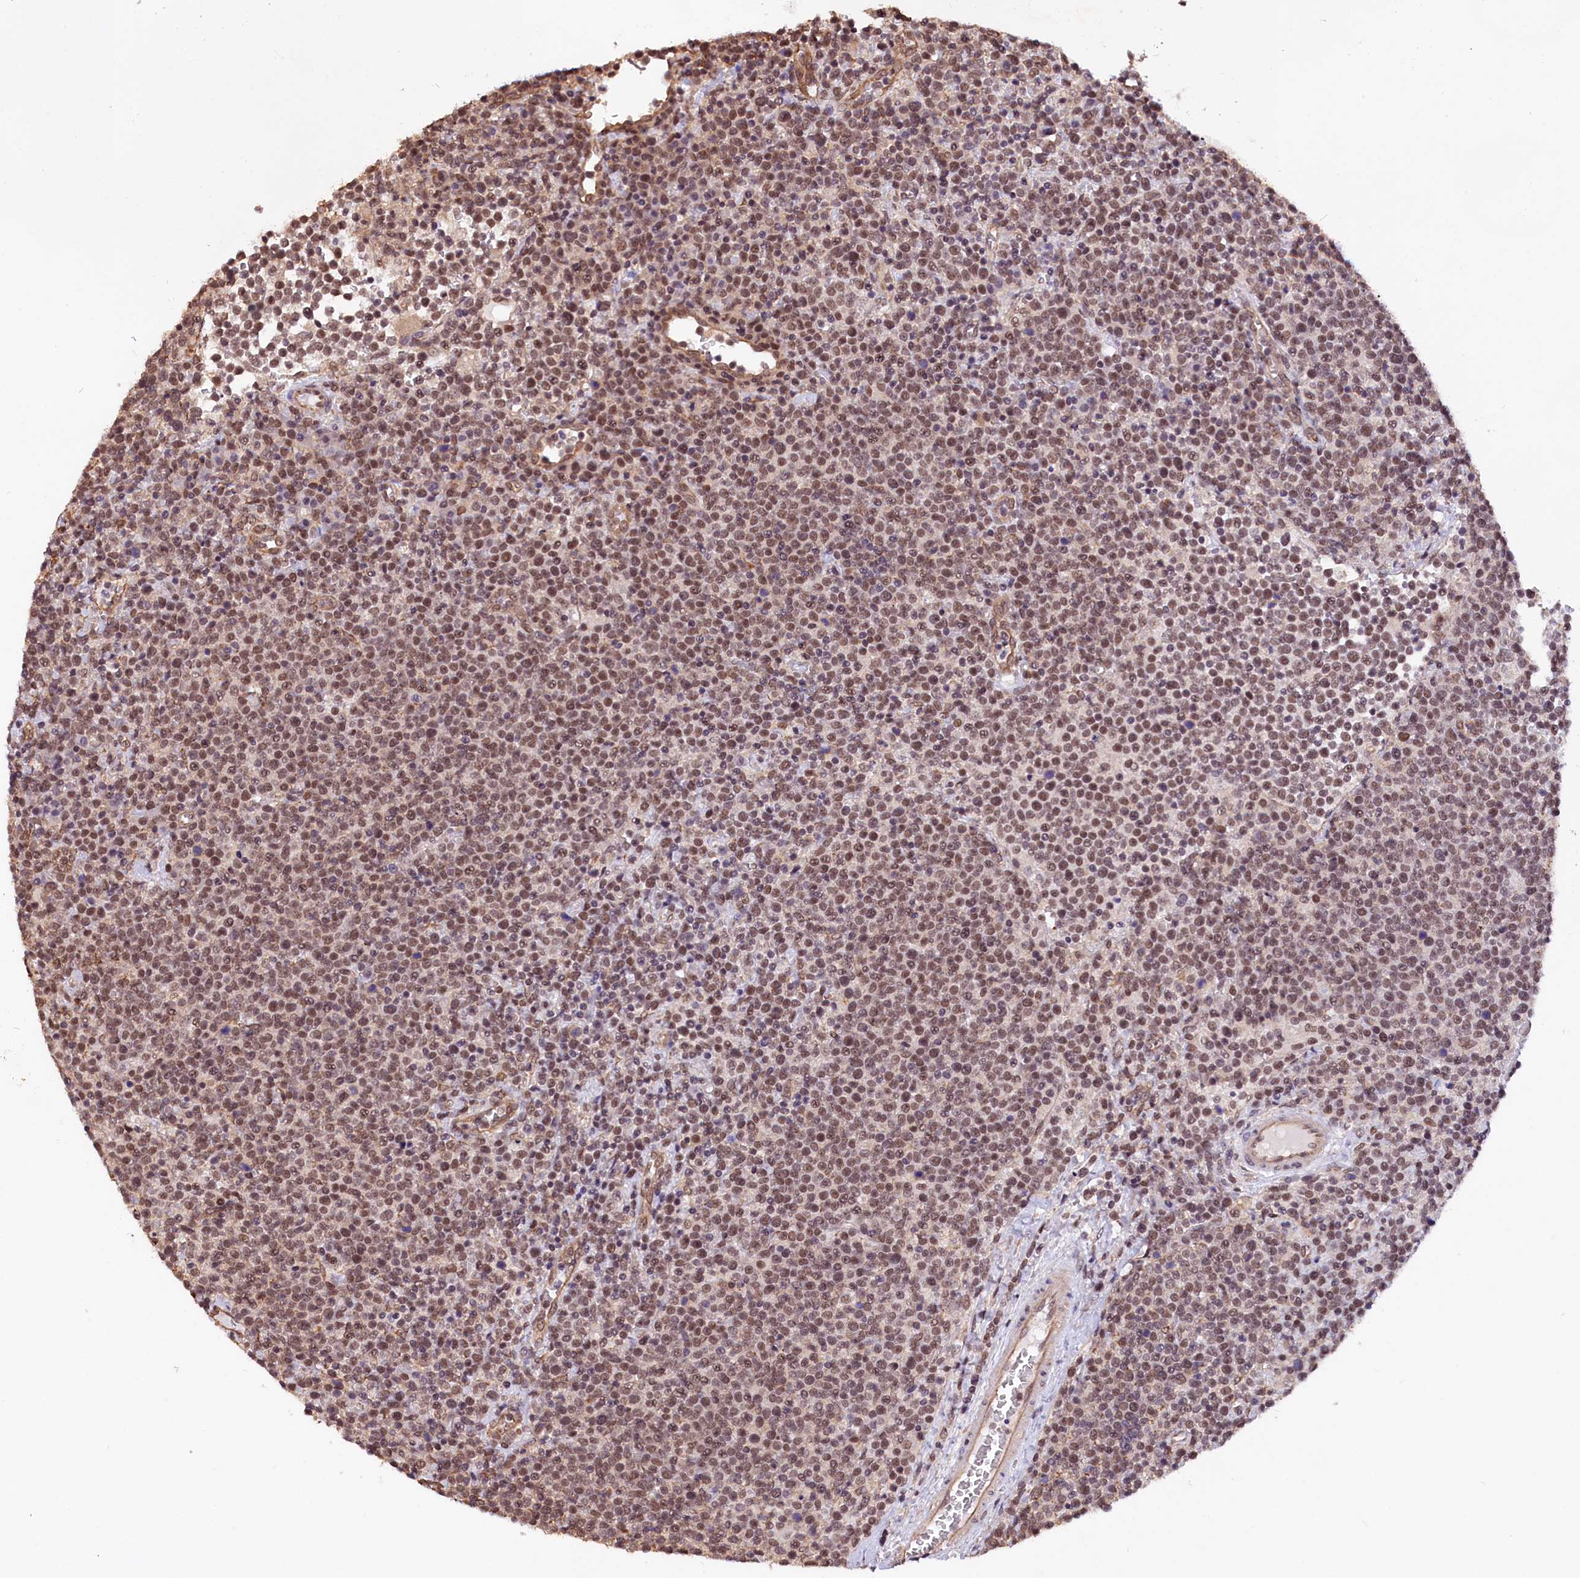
{"staining": {"intensity": "moderate", "quantity": ">75%", "location": "nuclear"}, "tissue": "lymphoma", "cell_type": "Tumor cells", "image_type": "cancer", "snomed": [{"axis": "morphology", "description": "Malignant lymphoma, non-Hodgkin's type, High grade"}, {"axis": "topography", "description": "Lymph node"}], "caption": "IHC (DAB (3,3'-diaminobenzidine)) staining of human lymphoma displays moderate nuclear protein expression in approximately >75% of tumor cells.", "gene": "ZC3H4", "patient": {"sex": "male", "age": 61}}